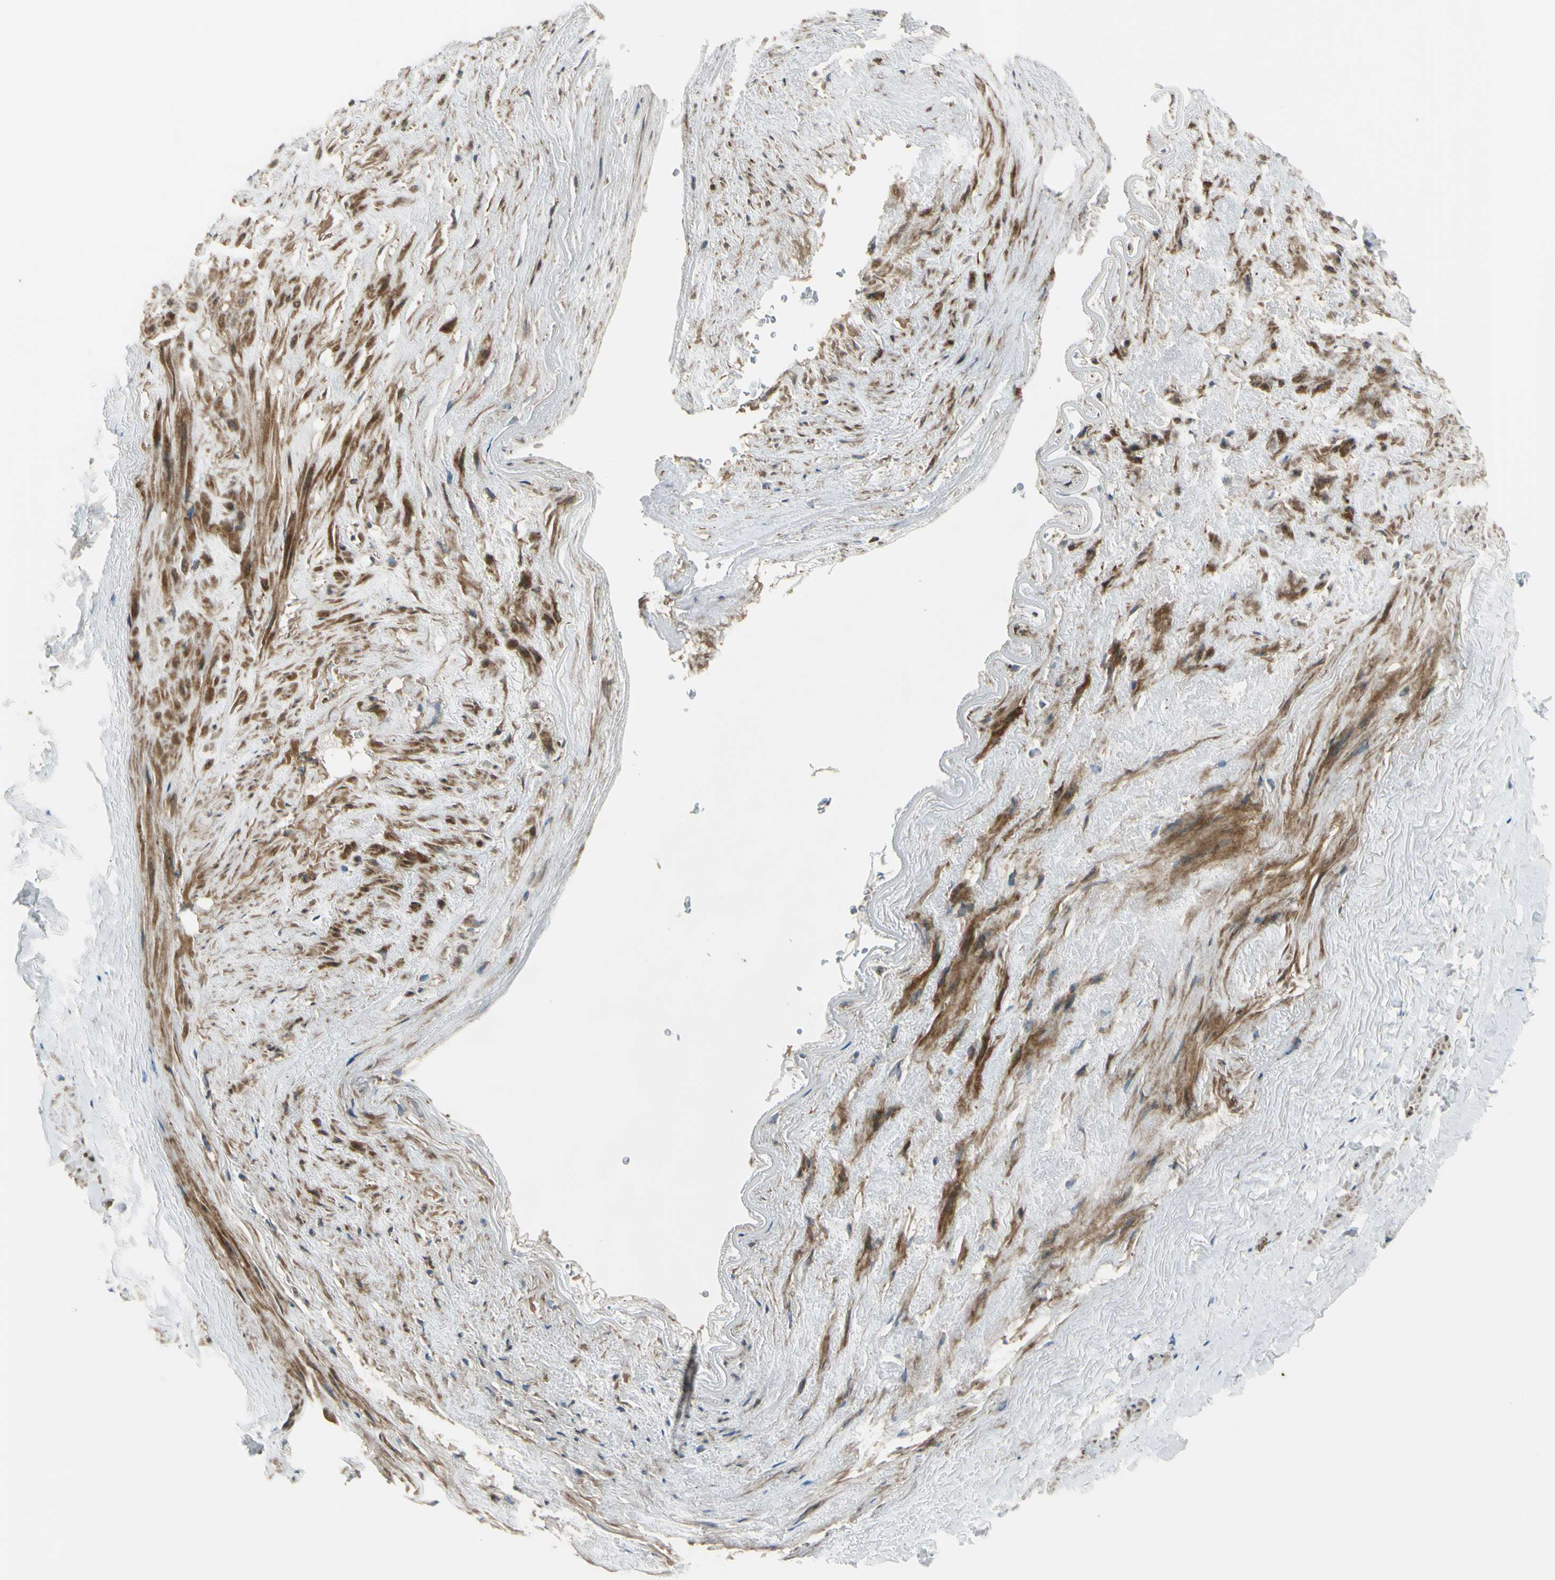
{"staining": {"intensity": "negative", "quantity": "none", "location": "none"}, "tissue": "adipose tissue", "cell_type": "Adipocytes", "image_type": "normal", "snomed": [{"axis": "morphology", "description": "Normal tissue, NOS"}, {"axis": "topography", "description": "Peripheral nerve tissue"}], "caption": "IHC of unremarkable human adipose tissue demonstrates no staining in adipocytes. (DAB (3,3'-diaminobenzidine) immunohistochemistry (IHC), high magnification).", "gene": "FLII", "patient": {"sex": "male", "age": 70}}